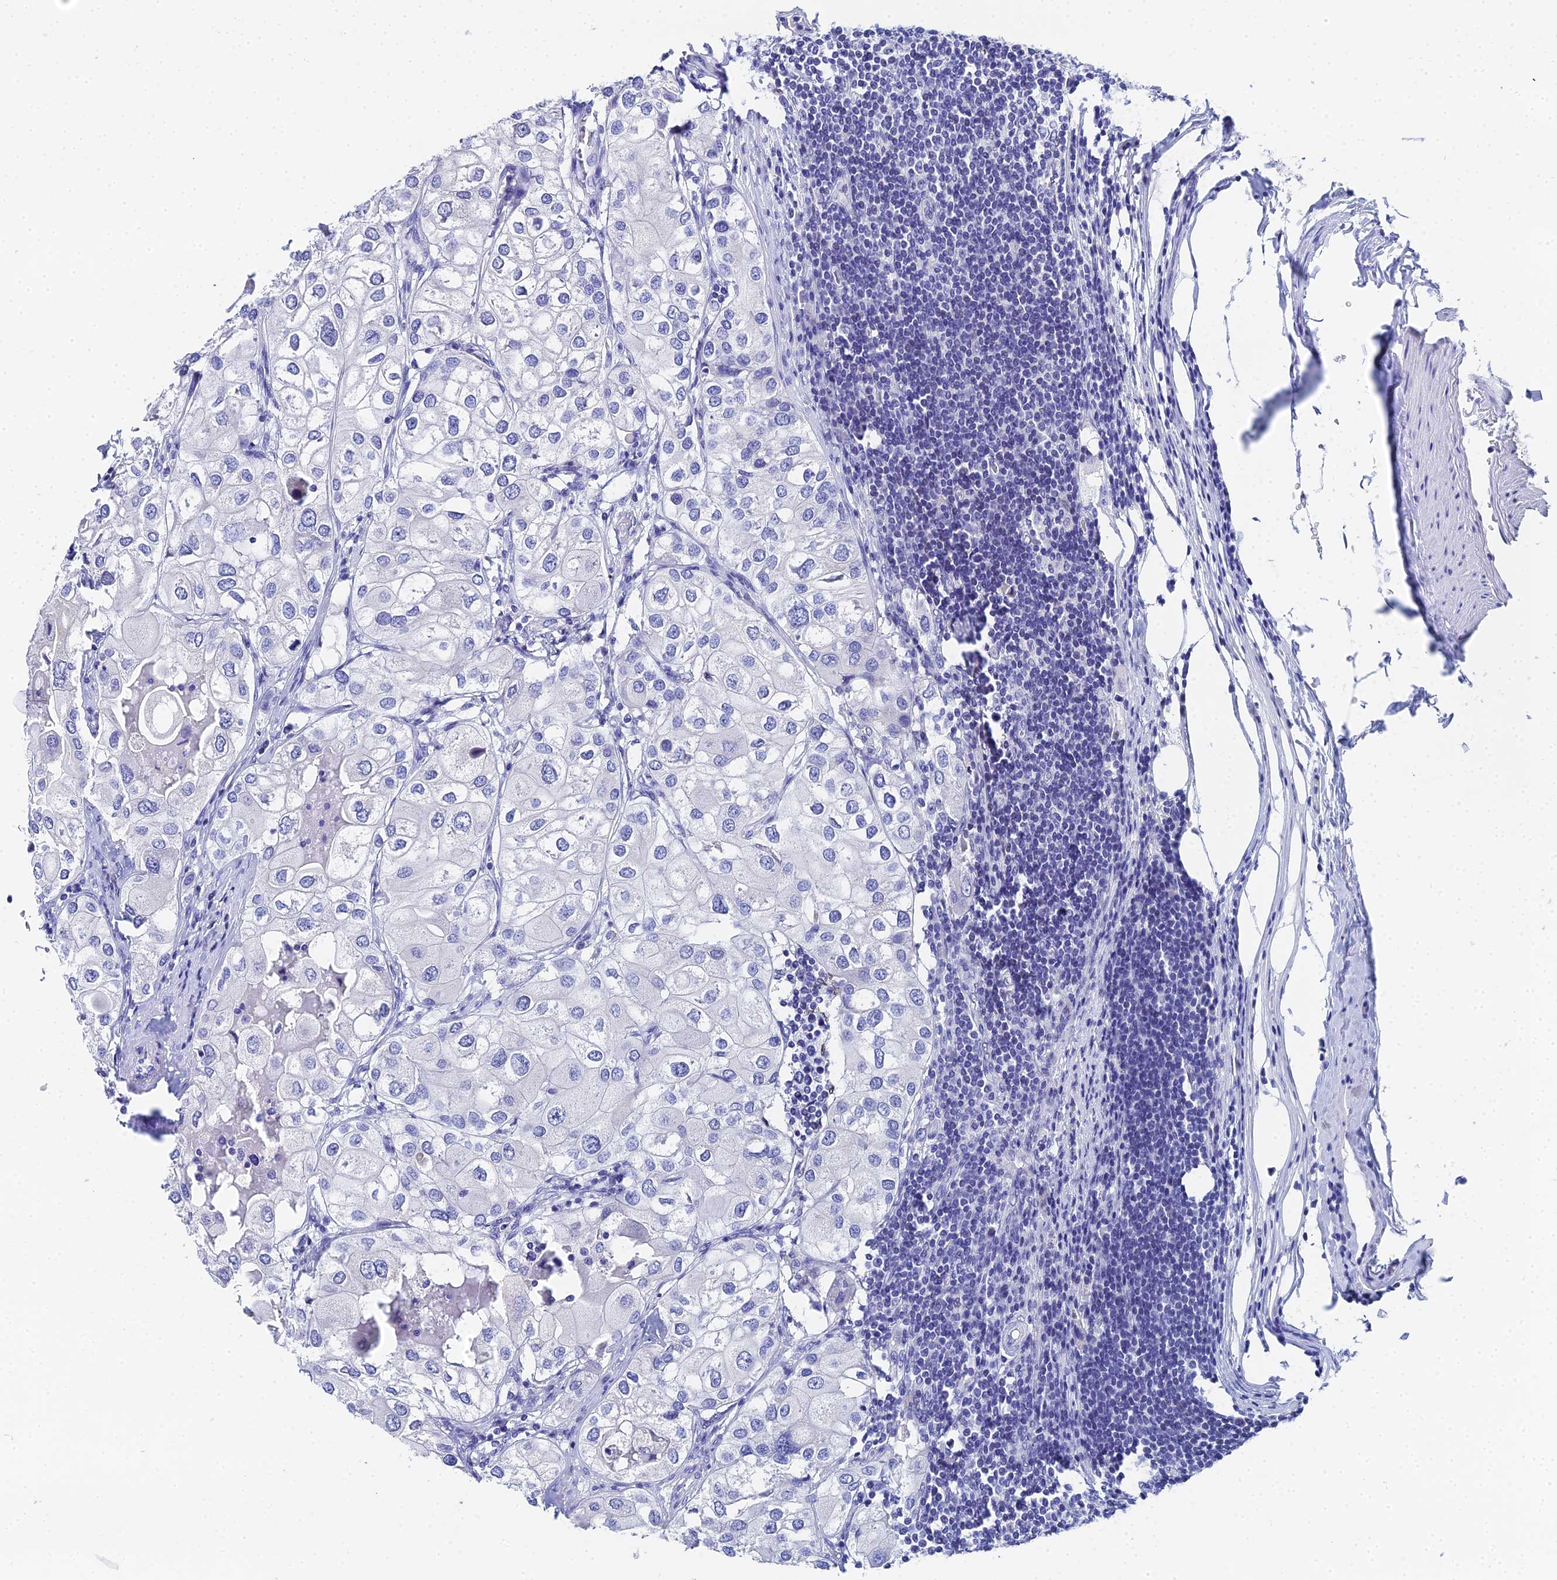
{"staining": {"intensity": "negative", "quantity": "none", "location": "none"}, "tissue": "urothelial cancer", "cell_type": "Tumor cells", "image_type": "cancer", "snomed": [{"axis": "morphology", "description": "Urothelial carcinoma, High grade"}, {"axis": "topography", "description": "Urinary bladder"}], "caption": "This is an immunohistochemistry image of urothelial cancer. There is no staining in tumor cells.", "gene": "OCM", "patient": {"sex": "male", "age": 64}}